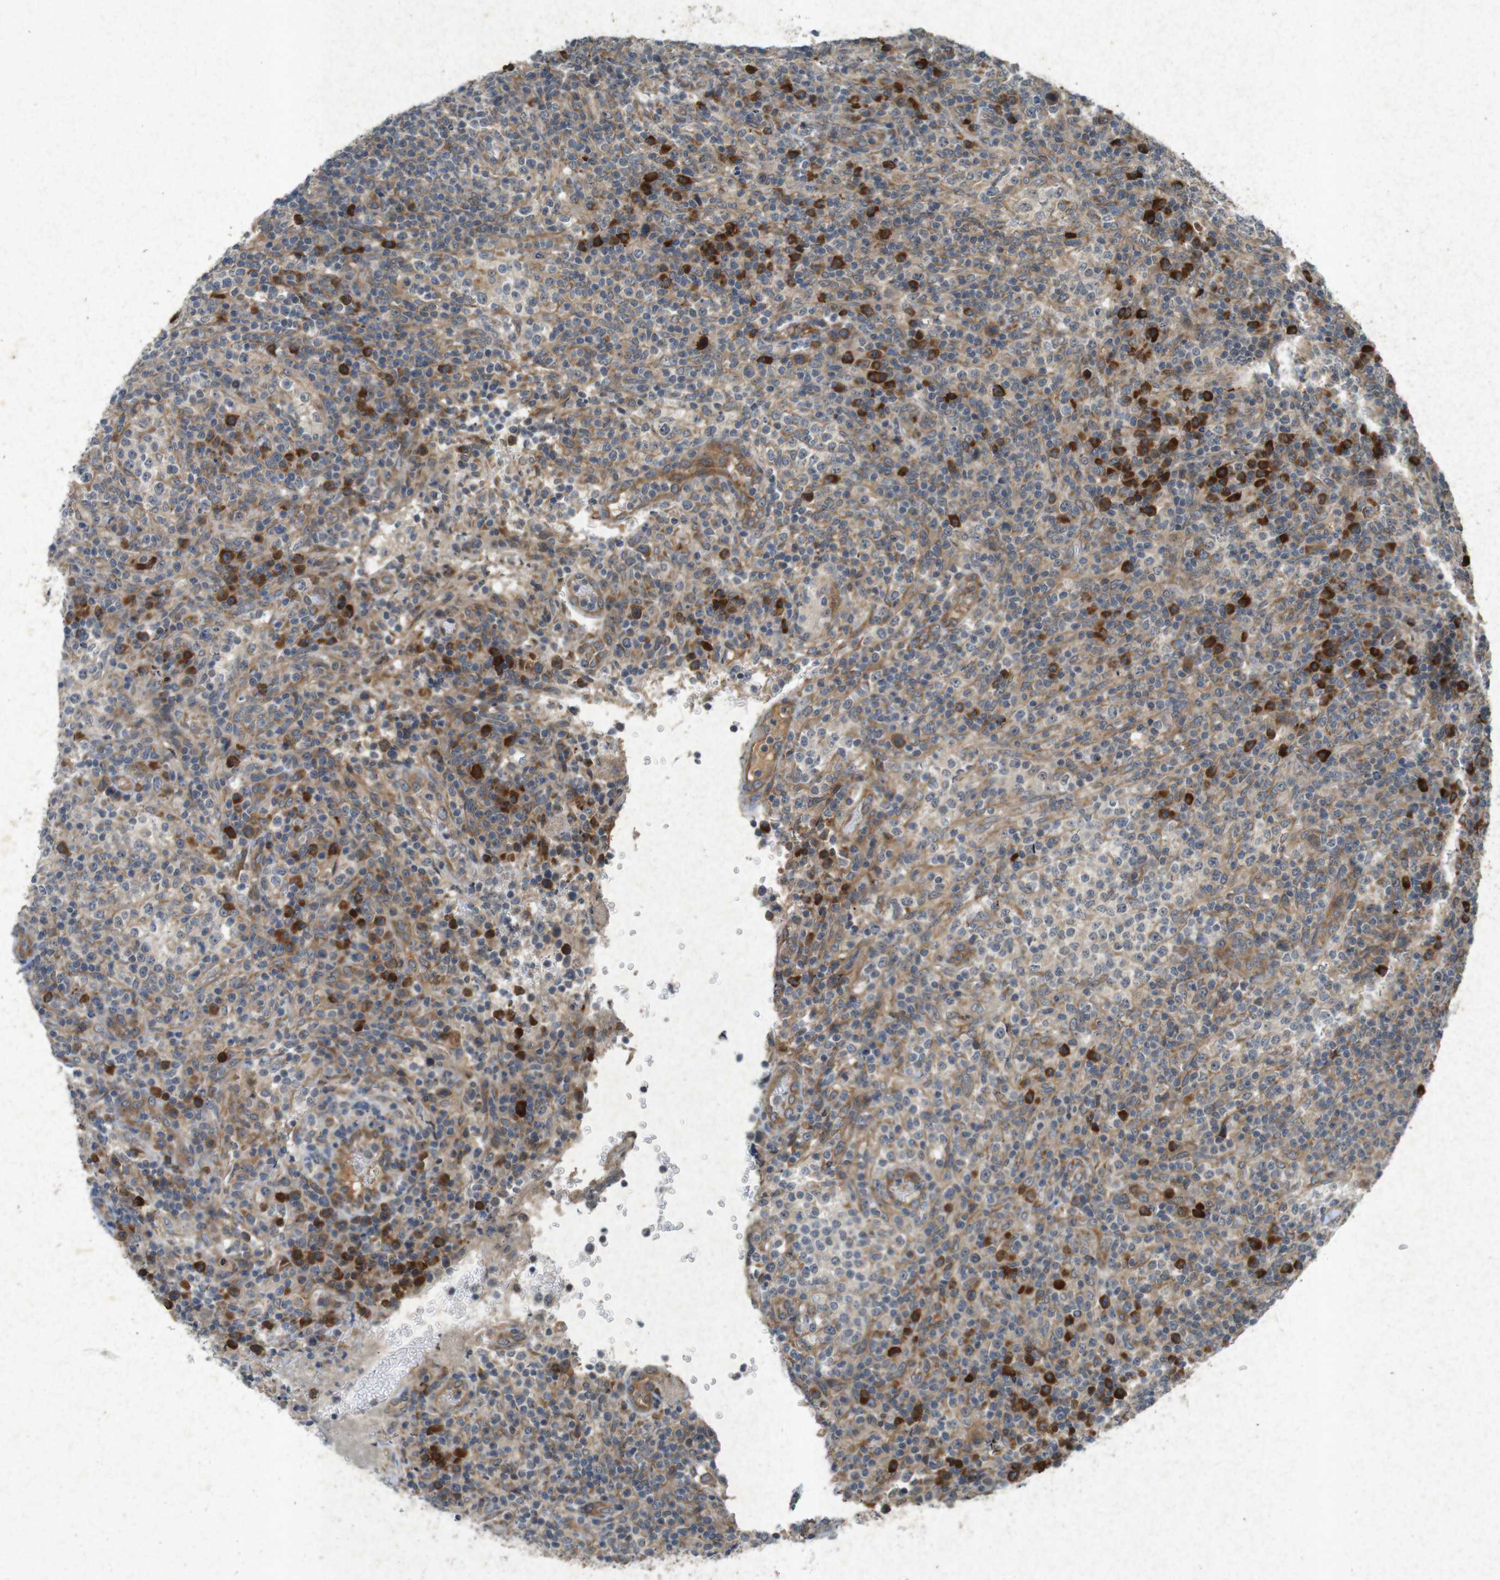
{"staining": {"intensity": "weak", "quantity": "25%-75%", "location": "cytoplasmic/membranous"}, "tissue": "lymphoma", "cell_type": "Tumor cells", "image_type": "cancer", "snomed": [{"axis": "morphology", "description": "Malignant lymphoma, non-Hodgkin's type, High grade"}, {"axis": "topography", "description": "Lymph node"}], "caption": "This histopathology image exhibits immunohistochemistry (IHC) staining of human lymphoma, with low weak cytoplasmic/membranous expression in about 25%-75% of tumor cells.", "gene": "FLCN", "patient": {"sex": "female", "age": 76}}